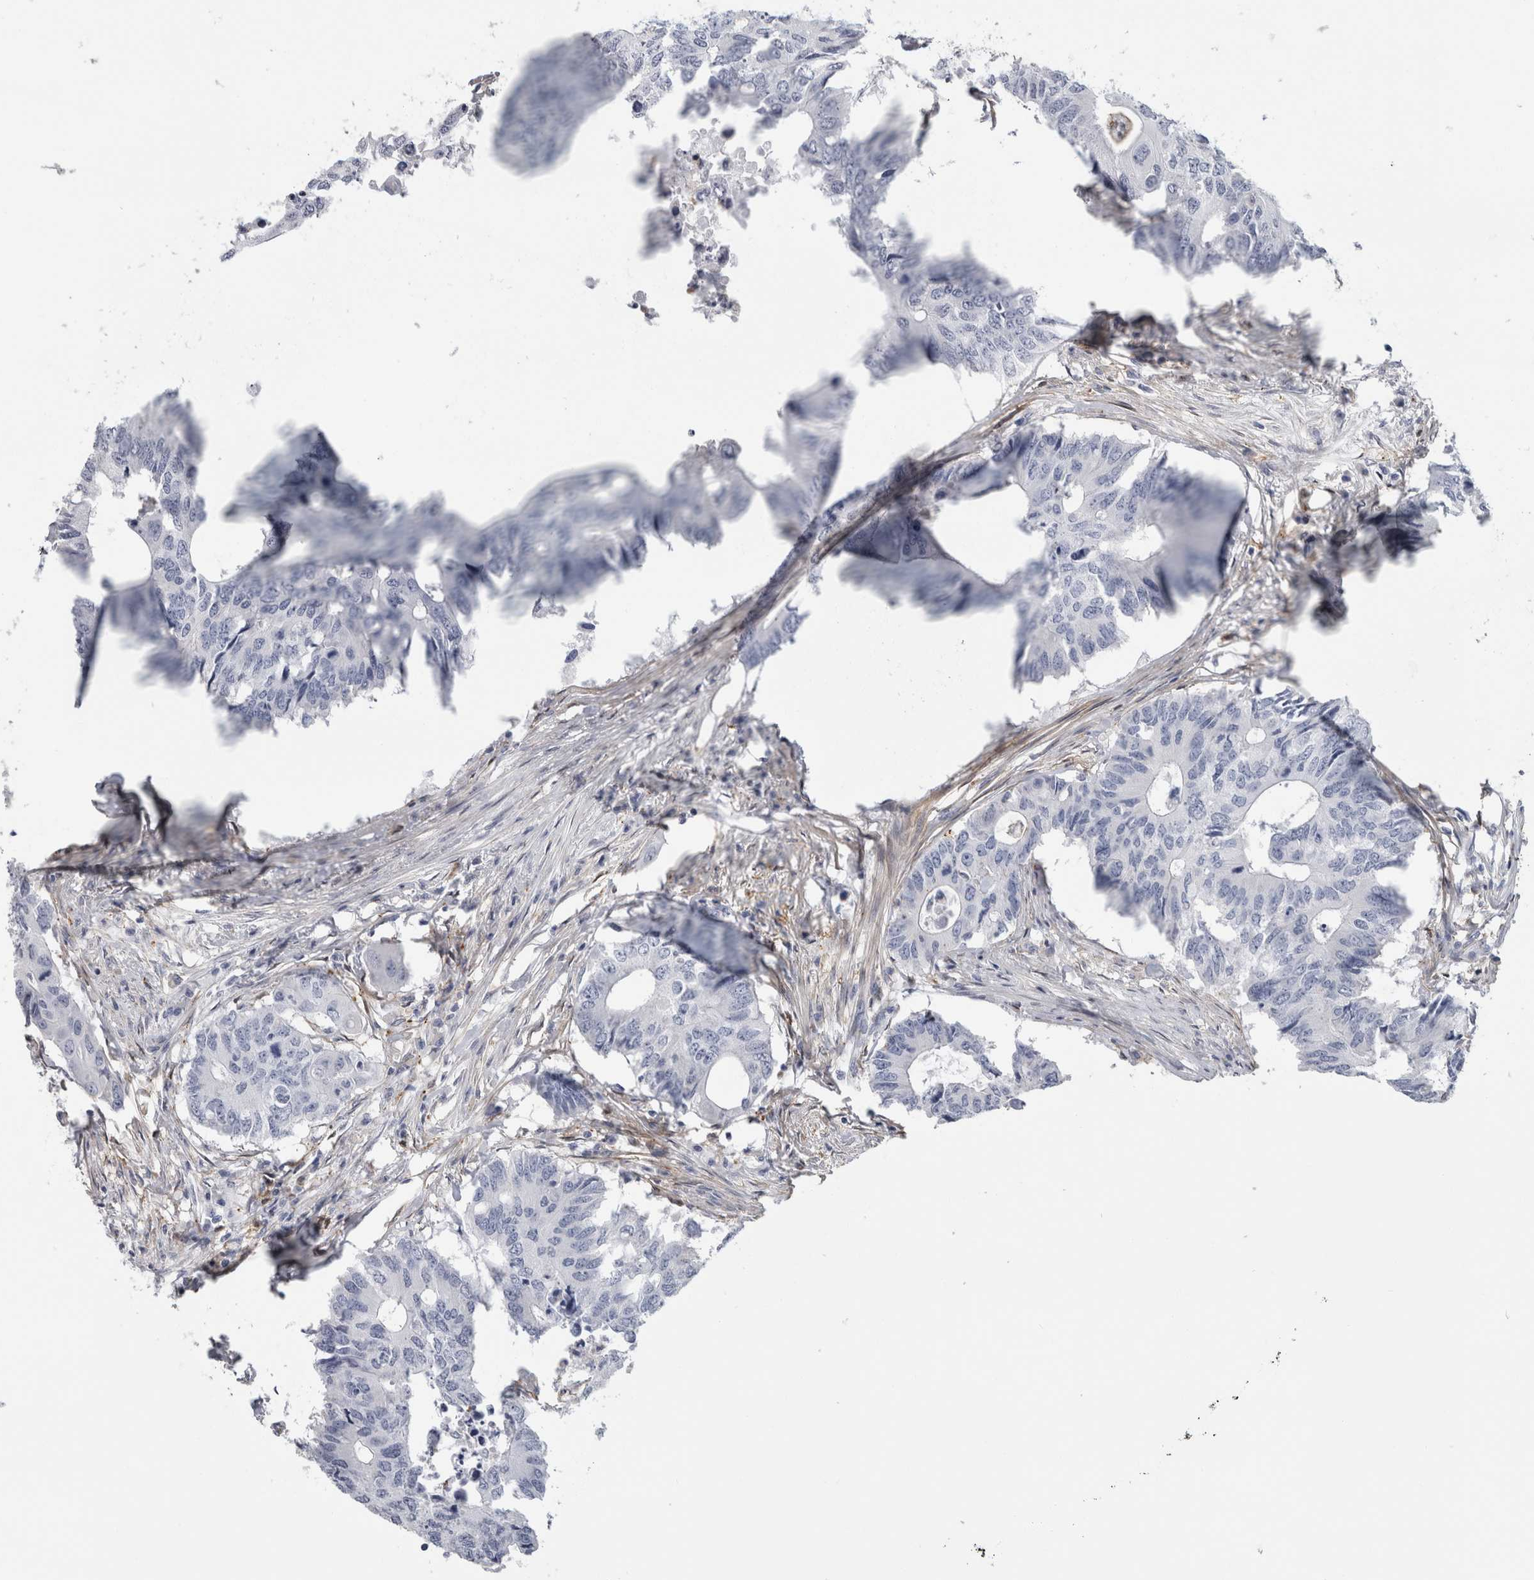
{"staining": {"intensity": "negative", "quantity": "none", "location": "none"}, "tissue": "colorectal cancer", "cell_type": "Tumor cells", "image_type": "cancer", "snomed": [{"axis": "morphology", "description": "Adenocarcinoma, NOS"}, {"axis": "topography", "description": "Colon"}], "caption": "Tumor cells show no significant positivity in colorectal cancer (adenocarcinoma).", "gene": "DNAJC24", "patient": {"sex": "male", "age": 71}}